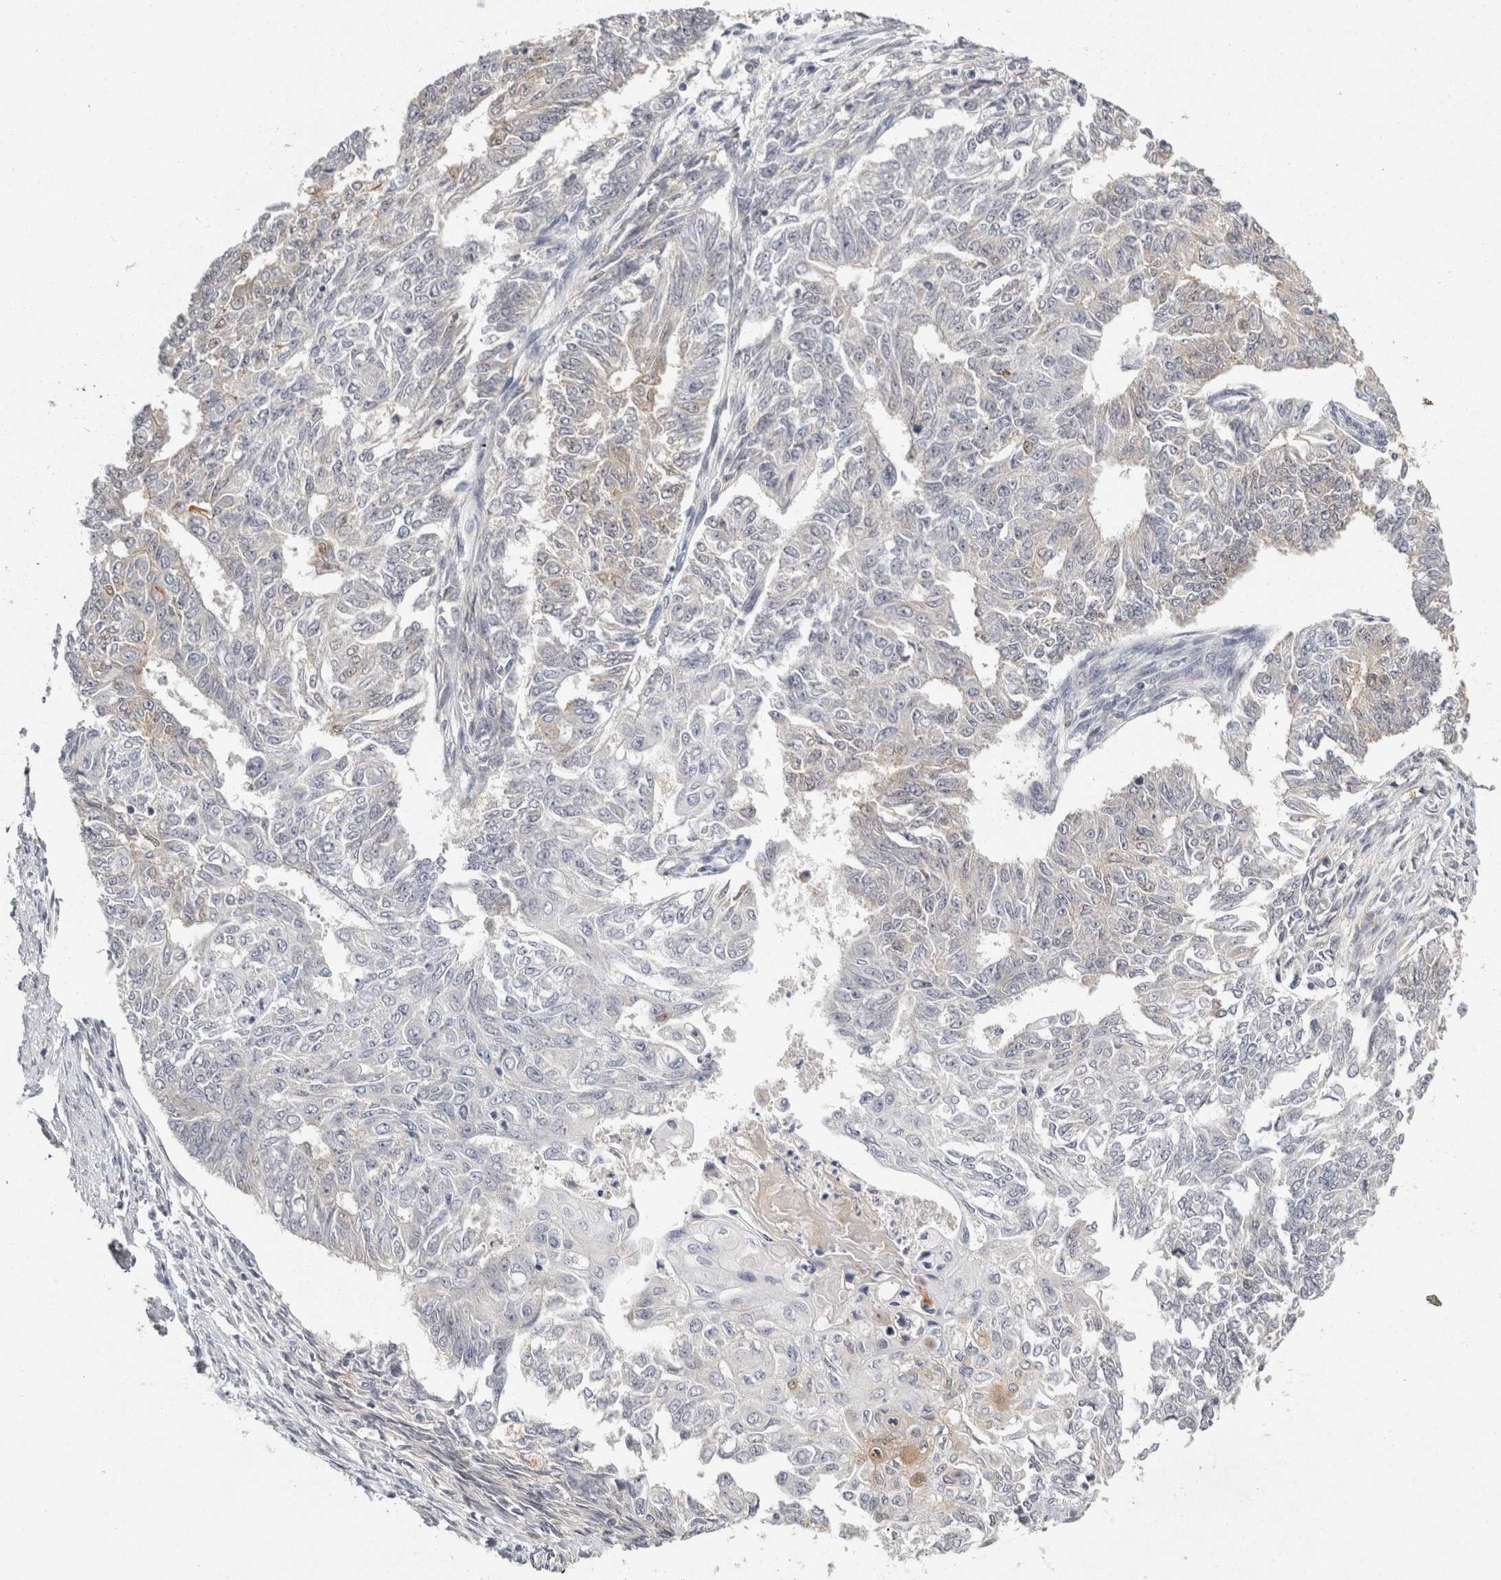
{"staining": {"intensity": "weak", "quantity": "<25%", "location": "cytoplasmic/membranous"}, "tissue": "endometrial cancer", "cell_type": "Tumor cells", "image_type": "cancer", "snomed": [{"axis": "morphology", "description": "Adenocarcinoma, NOS"}, {"axis": "topography", "description": "Endometrium"}], "caption": "Immunohistochemistry (IHC) of adenocarcinoma (endometrial) demonstrates no positivity in tumor cells. (DAB (3,3'-diaminobenzidine) IHC with hematoxylin counter stain).", "gene": "ACAT2", "patient": {"sex": "female", "age": 32}}